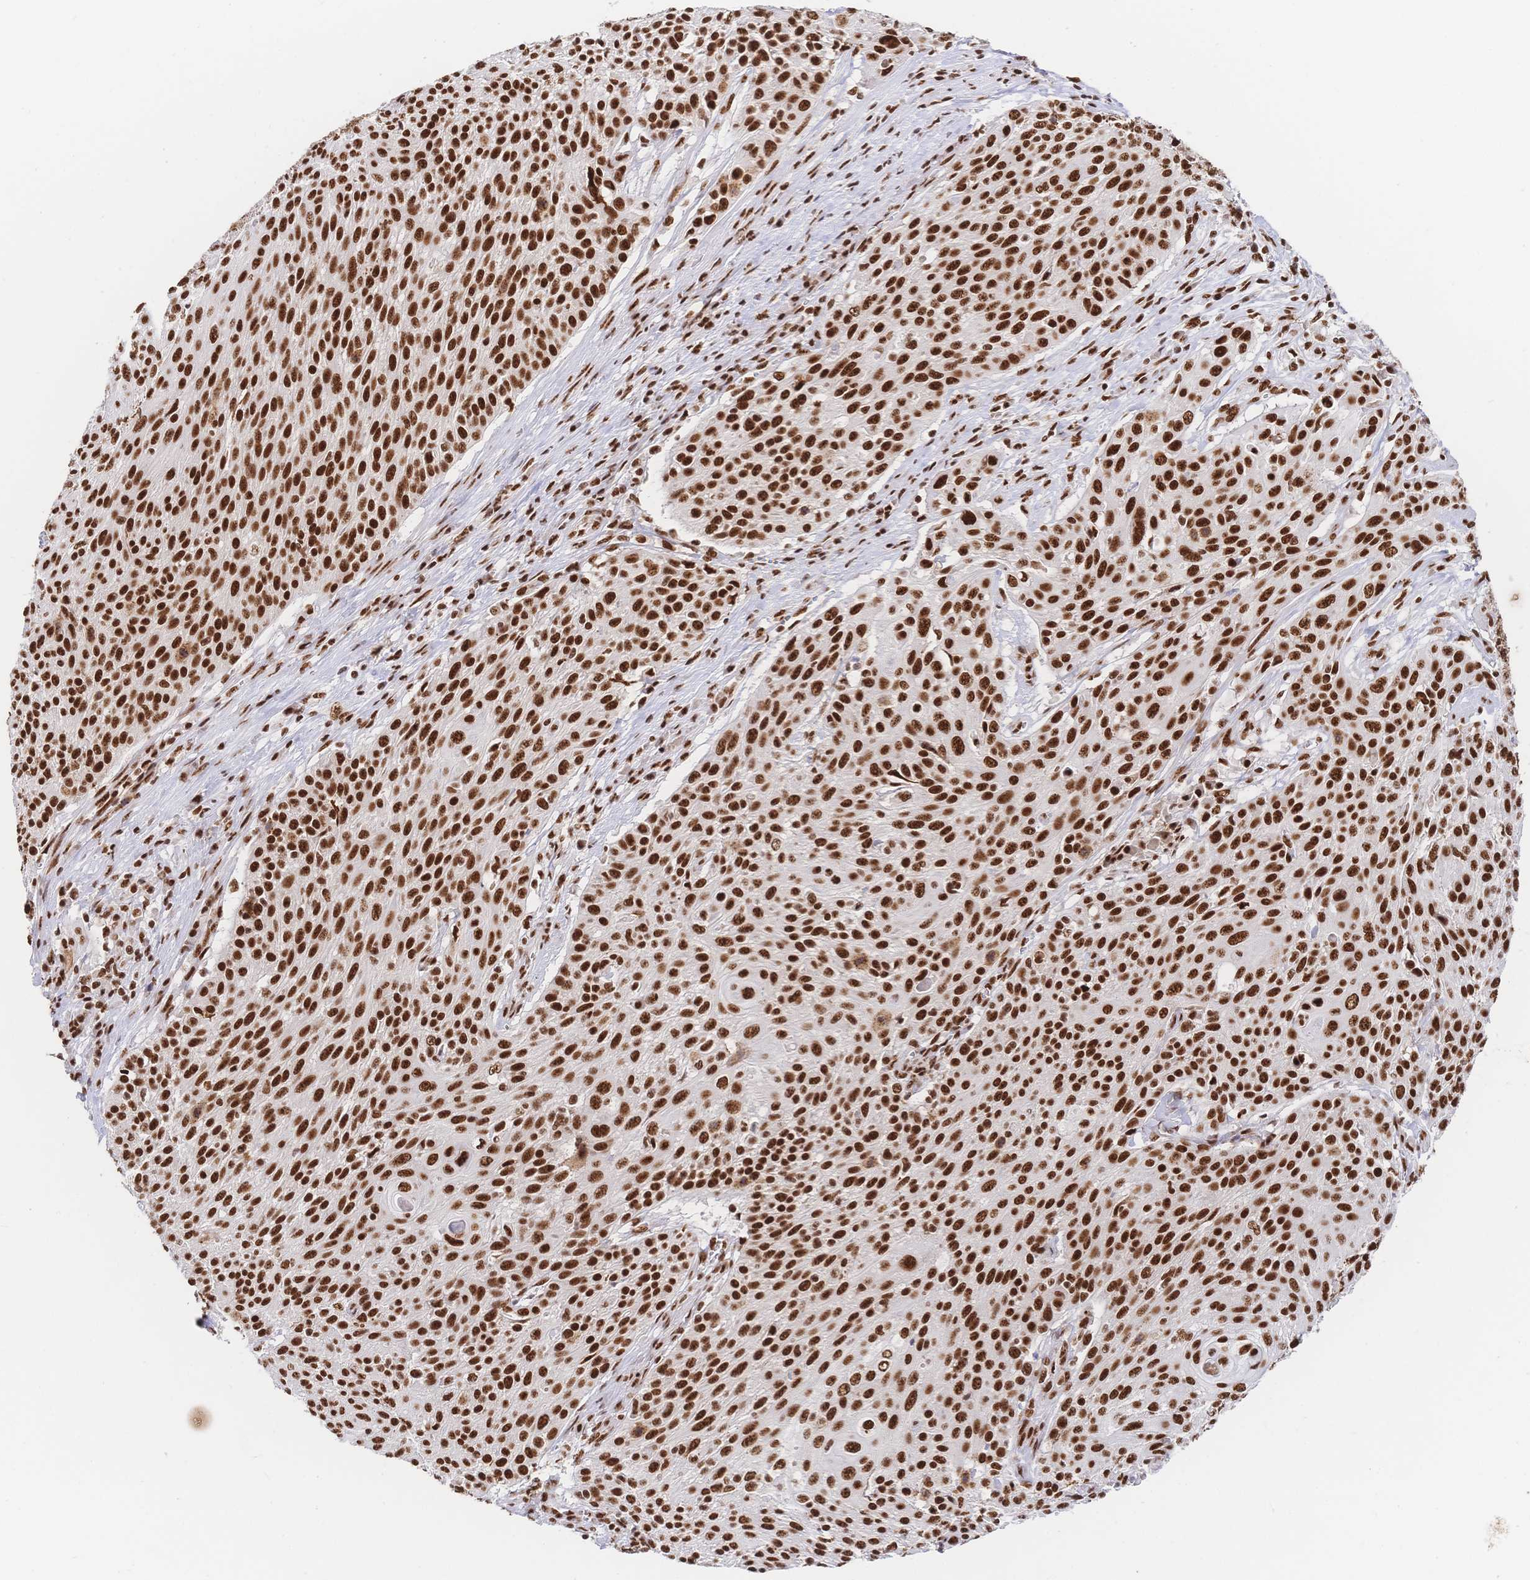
{"staining": {"intensity": "strong", "quantity": ">75%", "location": "nuclear"}, "tissue": "cervical cancer", "cell_type": "Tumor cells", "image_type": "cancer", "snomed": [{"axis": "morphology", "description": "Squamous cell carcinoma, NOS"}, {"axis": "topography", "description": "Cervix"}], "caption": "About >75% of tumor cells in human cervical squamous cell carcinoma exhibit strong nuclear protein staining as visualized by brown immunohistochemical staining.", "gene": "SRSF1", "patient": {"sex": "female", "age": 31}}